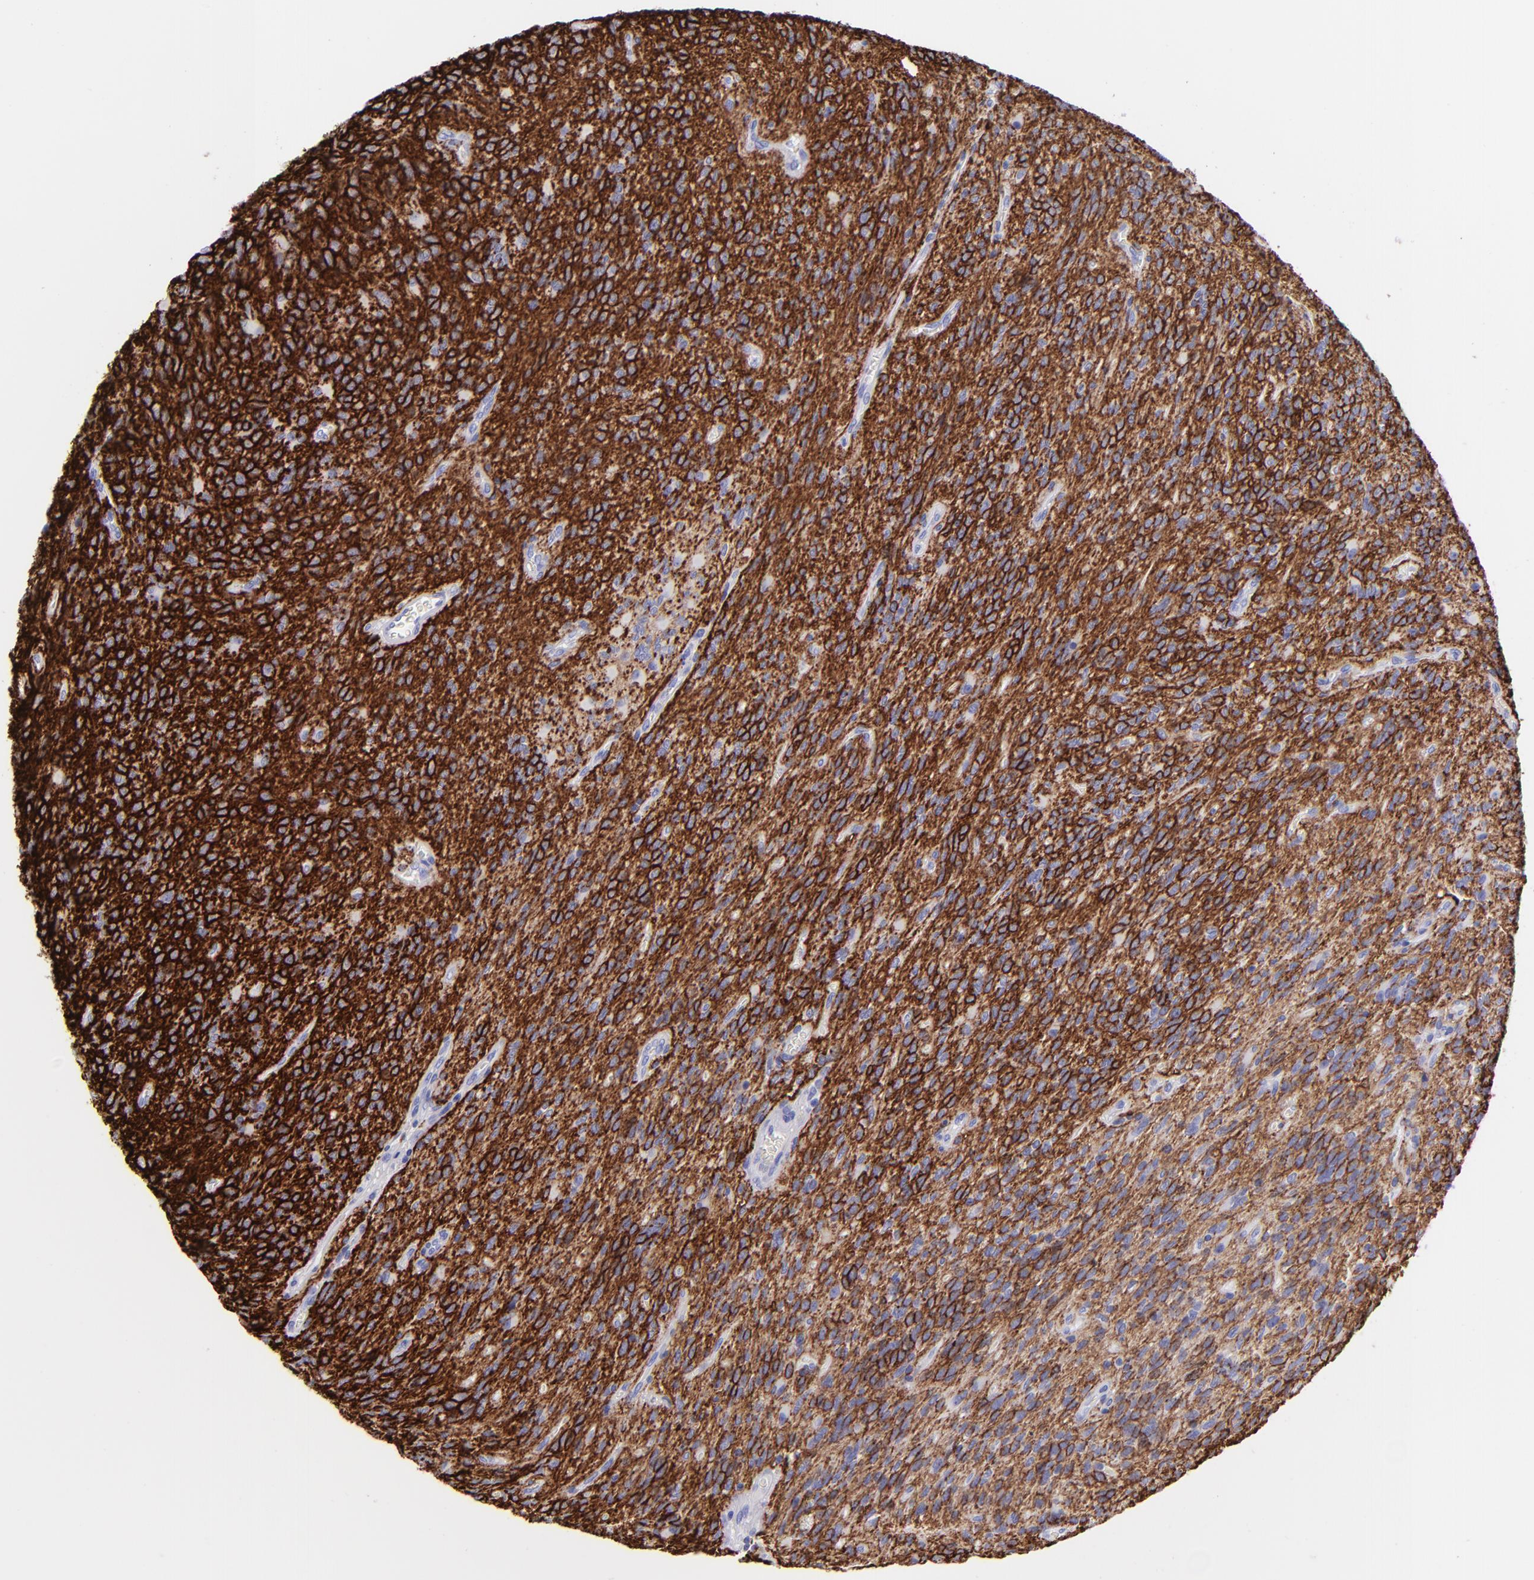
{"staining": {"intensity": "negative", "quantity": "none", "location": "none"}, "tissue": "glioma", "cell_type": "Tumor cells", "image_type": "cancer", "snomed": [{"axis": "morphology", "description": "Glioma, malignant, Low grade"}, {"axis": "topography", "description": "Brain"}], "caption": "This is a histopathology image of immunohistochemistry (IHC) staining of low-grade glioma (malignant), which shows no staining in tumor cells.", "gene": "SLC1A3", "patient": {"sex": "female", "age": 15}}